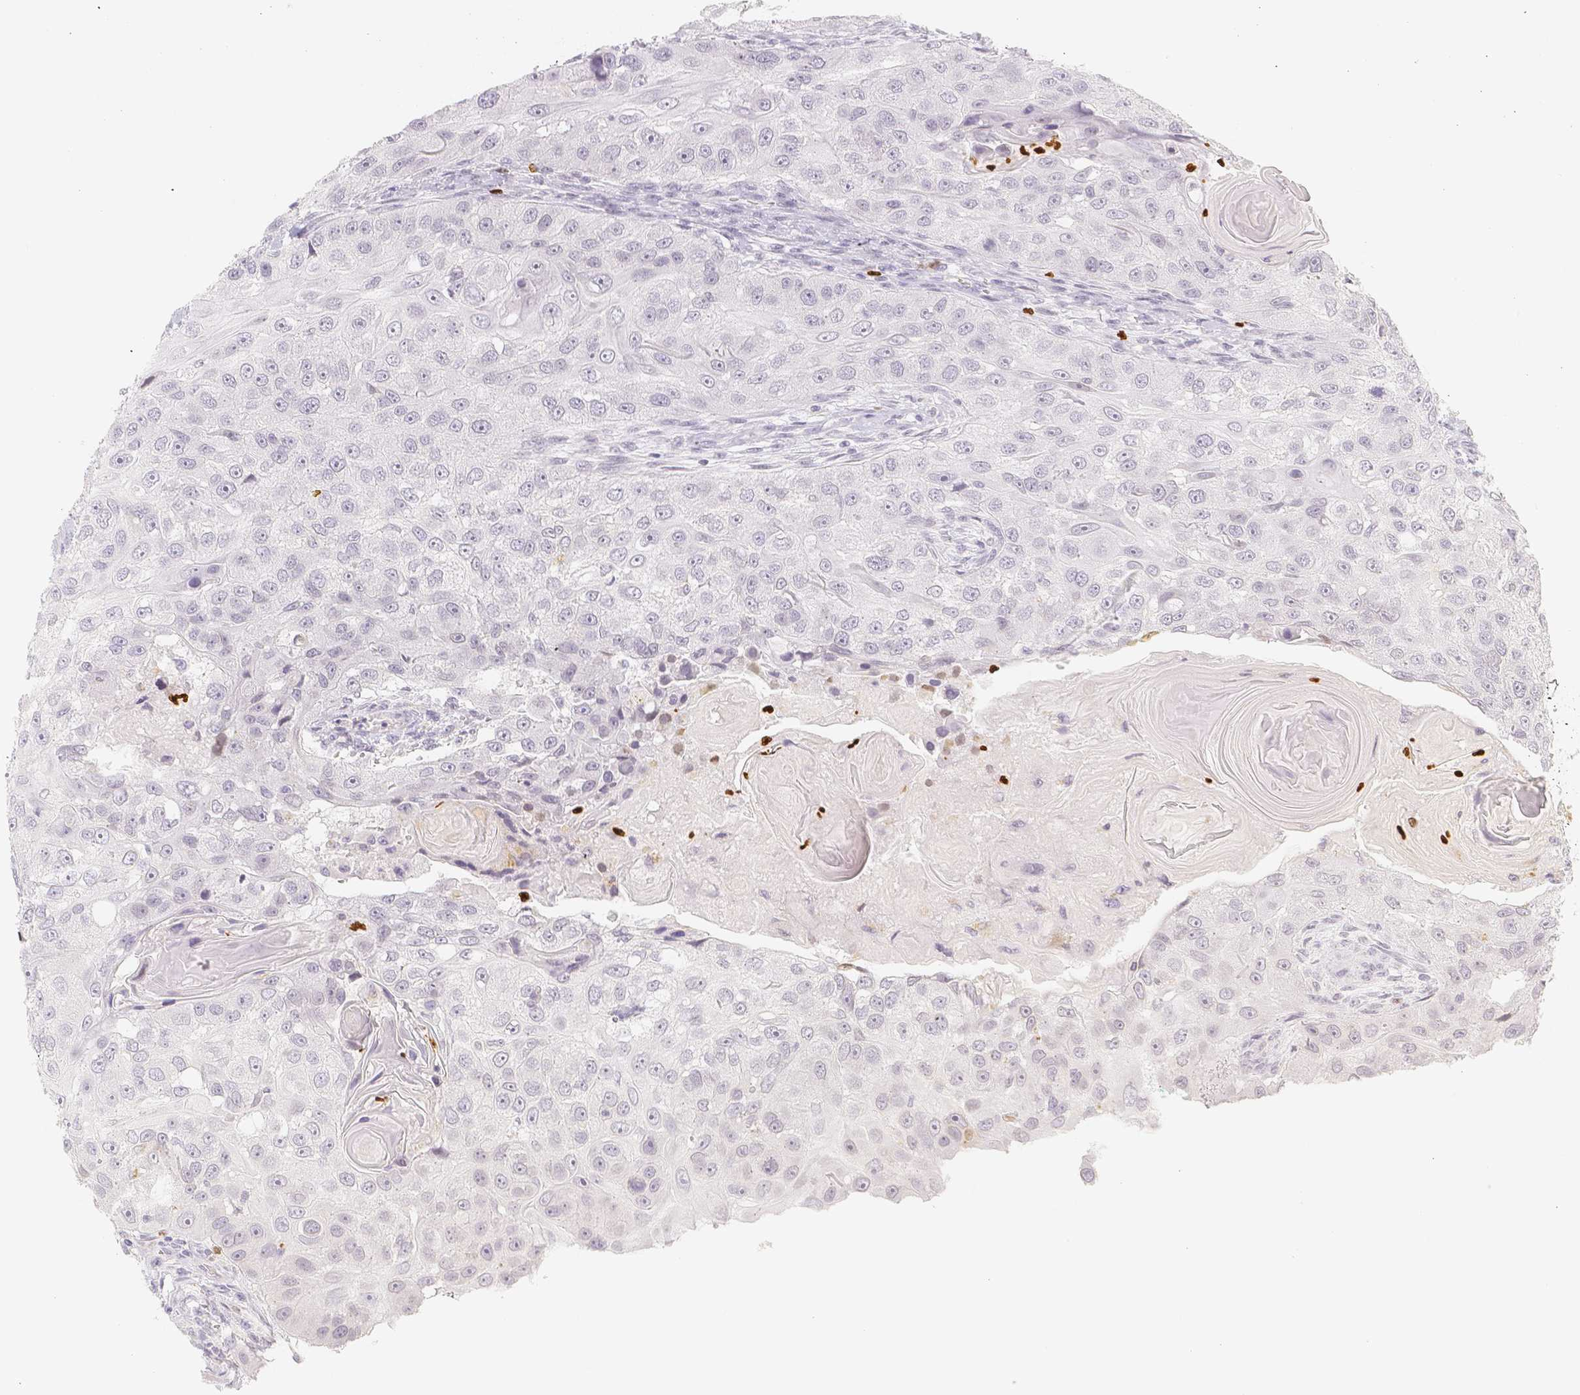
{"staining": {"intensity": "negative", "quantity": "none", "location": "none"}, "tissue": "head and neck cancer", "cell_type": "Tumor cells", "image_type": "cancer", "snomed": [{"axis": "morphology", "description": "Normal tissue, NOS"}, {"axis": "morphology", "description": "Squamous cell carcinoma, NOS"}, {"axis": "topography", "description": "Skeletal muscle"}, {"axis": "topography", "description": "Head-Neck"}], "caption": "DAB (3,3'-diaminobenzidine) immunohistochemical staining of squamous cell carcinoma (head and neck) displays no significant expression in tumor cells.", "gene": "PADI4", "patient": {"sex": "male", "age": 51}}